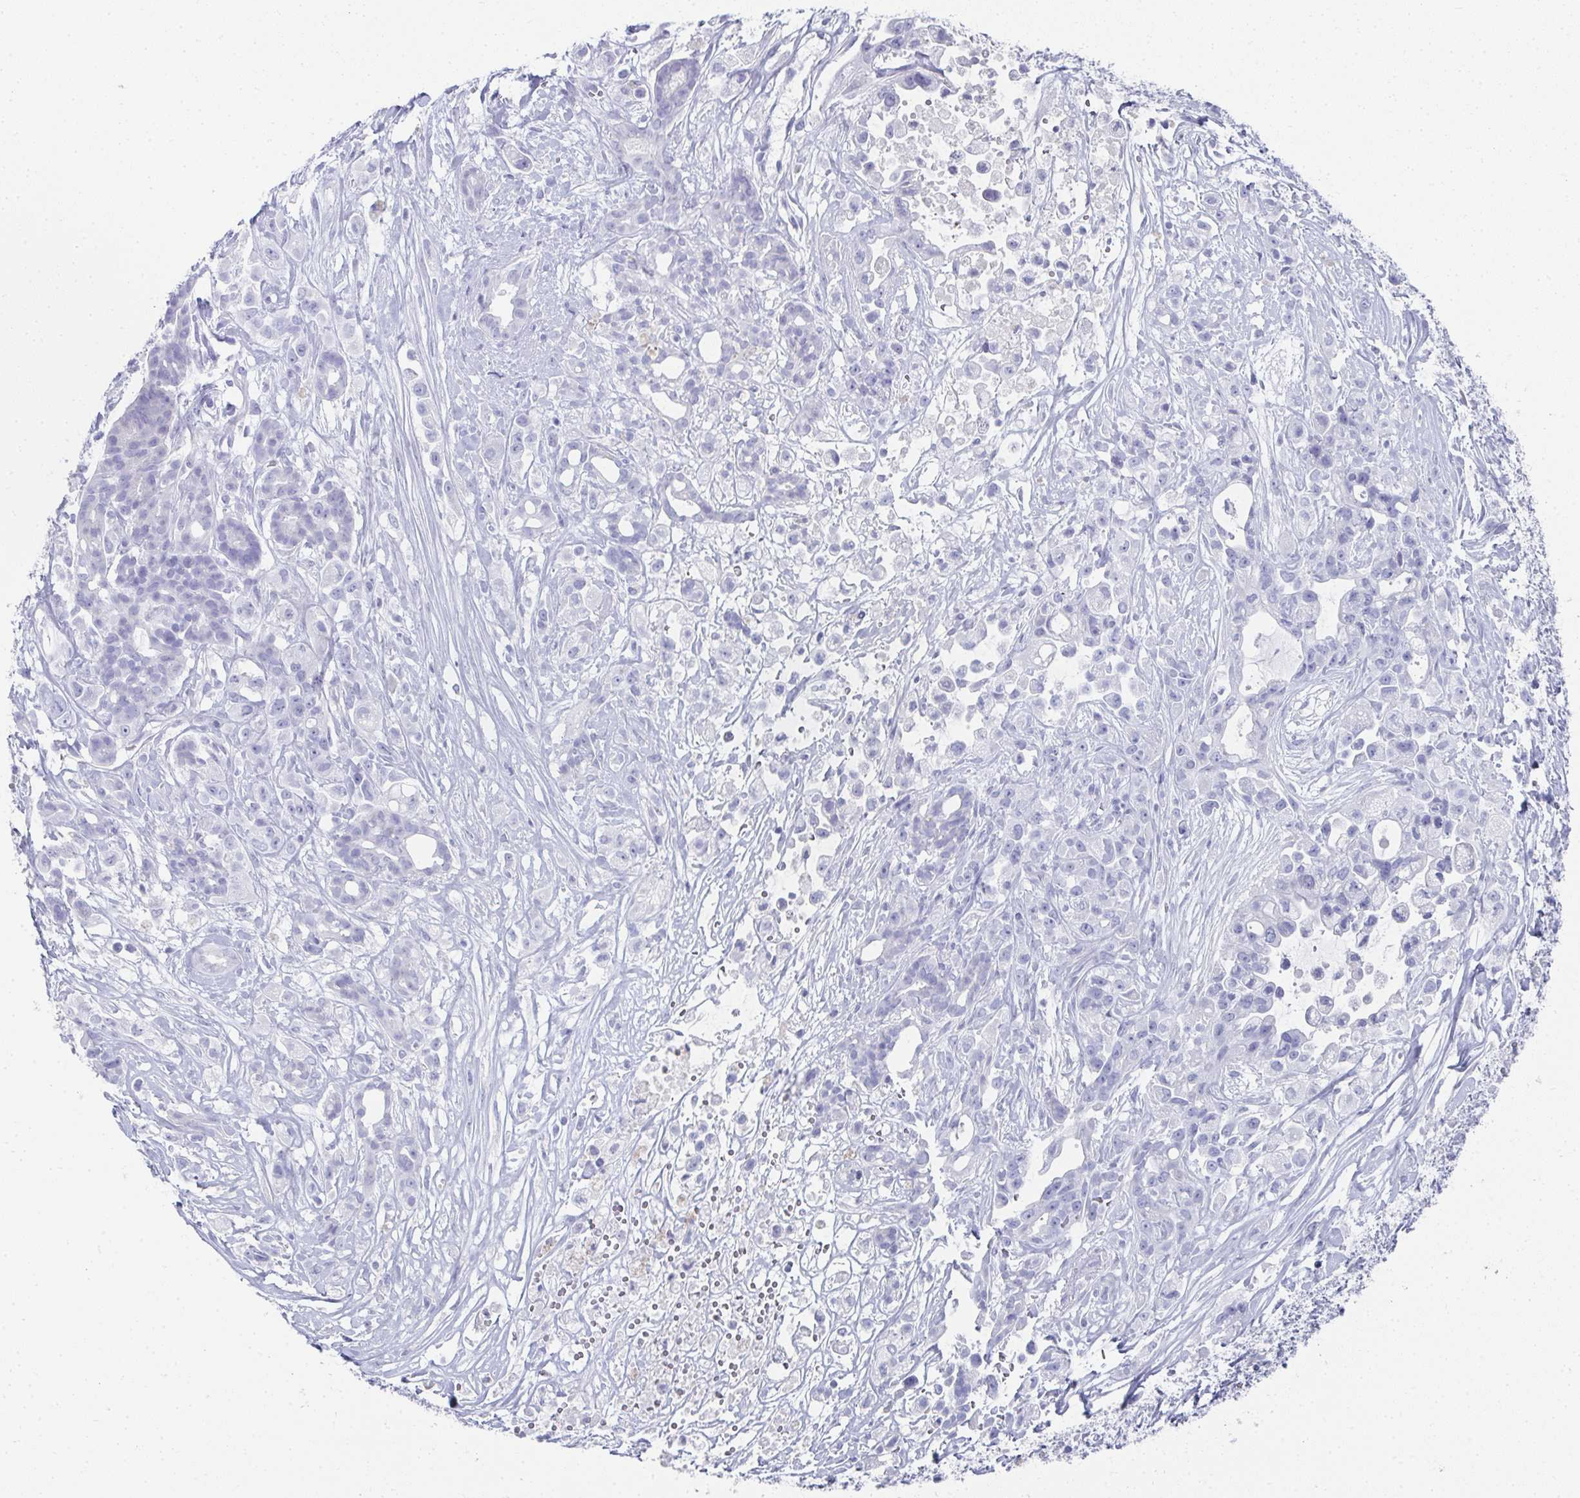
{"staining": {"intensity": "negative", "quantity": "none", "location": "none"}, "tissue": "pancreatic cancer", "cell_type": "Tumor cells", "image_type": "cancer", "snomed": [{"axis": "morphology", "description": "Adenocarcinoma, NOS"}, {"axis": "topography", "description": "Pancreas"}], "caption": "A high-resolution image shows immunohistochemistry (IHC) staining of pancreatic cancer (adenocarcinoma), which demonstrates no significant staining in tumor cells.", "gene": "SYCP1", "patient": {"sex": "male", "age": 44}}